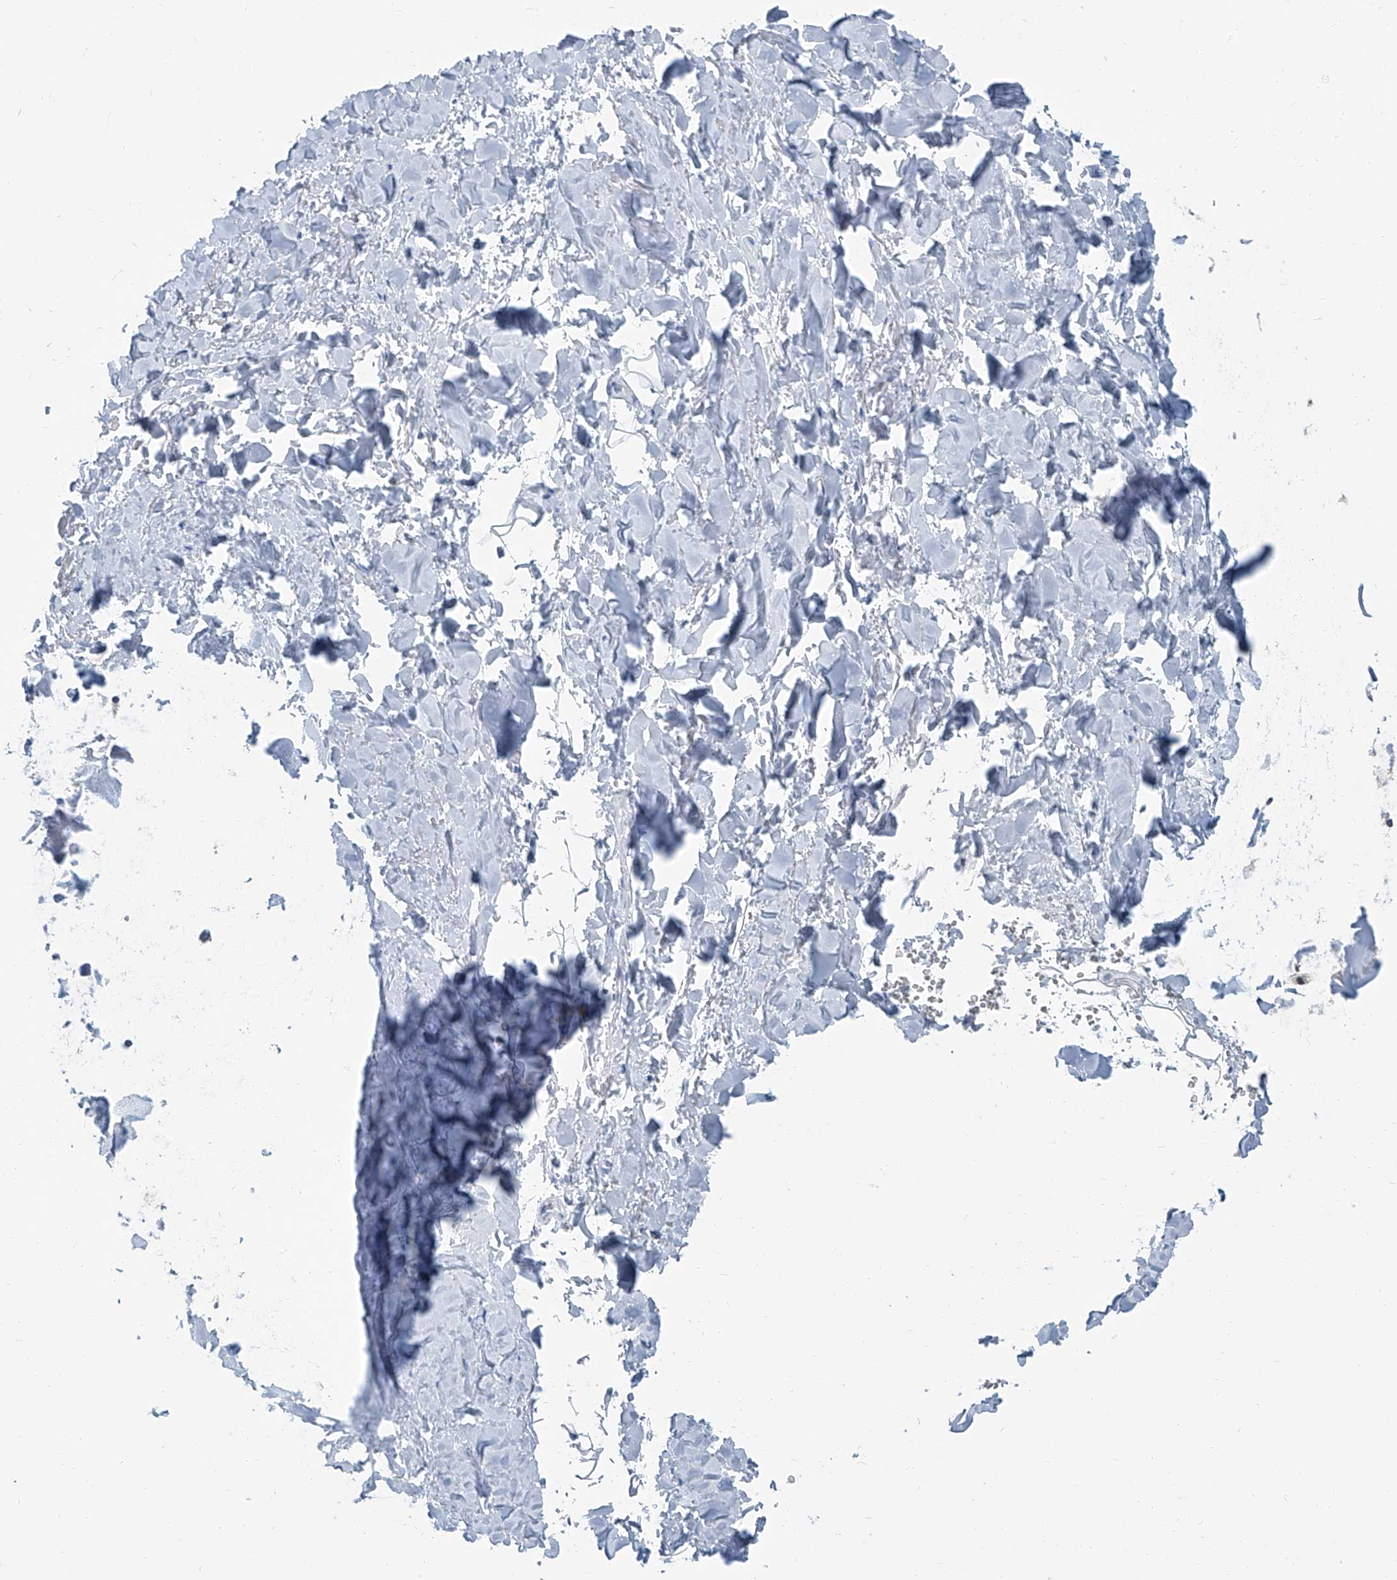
{"staining": {"intensity": "negative", "quantity": "none", "location": "none"}, "tissue": "adipose tissue", "cell_type": "Adipocytes", "image_type": "normal", "snomed": [{"axis": "morphology", "description": "Normal tissue, NOS"}, {"axis": "topography", "description": "Cartilage tissue"}], "caption": "The image demonstrates no significant positivity in adipocytes of adipose tissue. (DAB immunohistochemistry visualized using brightfield microscopy, high magnification).", "gene": "RGN", "patient": {"sex": "female", "age": 63}}